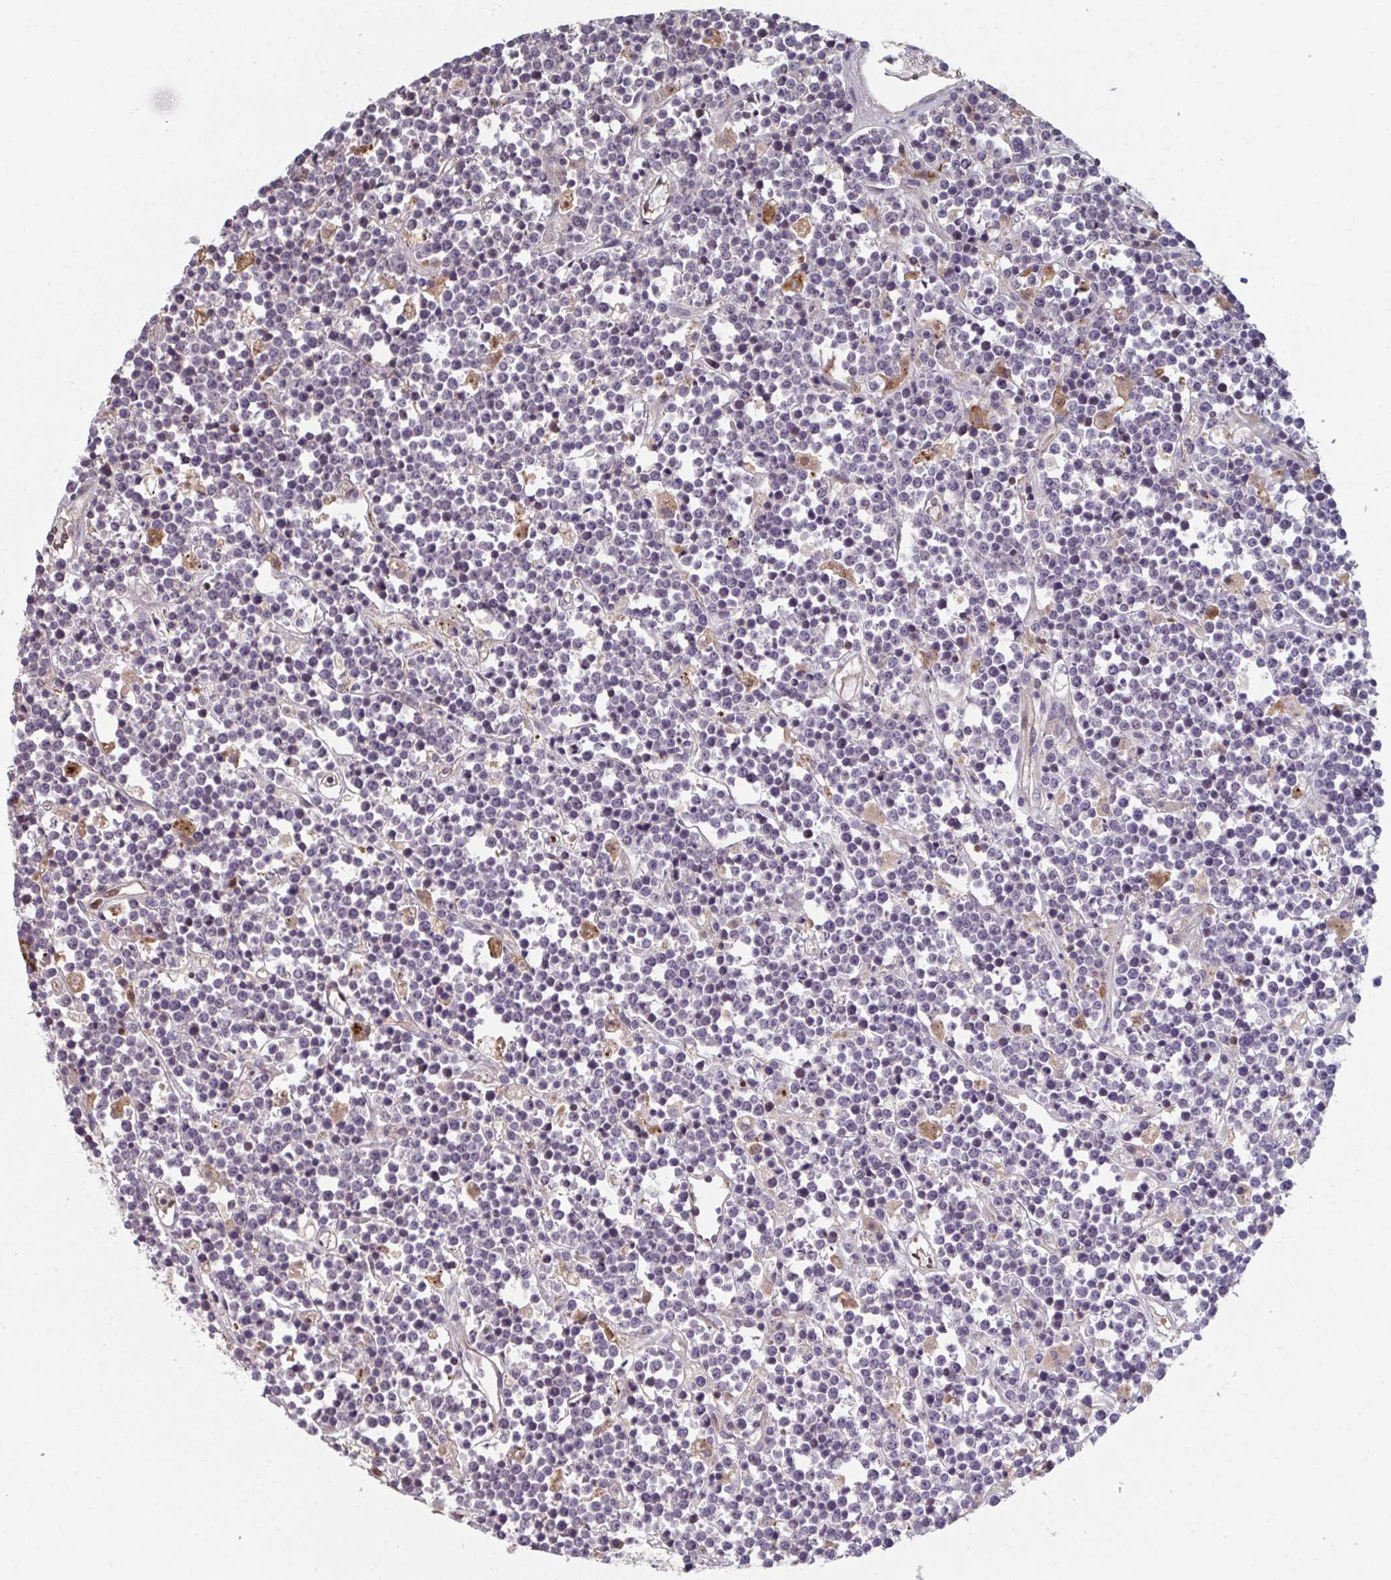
{"staining": {"intensity": "negative", "quantity": "none", "location": "none"}, "tissue": "lymphoma", "cell_type": "Tumor cells", "image_type": "cancer", "snomed": [{"axis": "morphology", "description": "Malignant lymphoma, non-Hodgkin's type, High grade"}, {"axis": "topography", "description": "Ovary"}], "caption": "A high-resolution histopathology image shows IHC staining of high-grade malignant lymphoma, non-Hodgkin's type, which displays no significant expression in tumor cells. (DAB (3,3'-diaminobenzidine) immunohistochemistry (IHC) visualized using brightfield microscopy, high magnification).", "gene": "ACD", "patient": {"sex": "female", "age": 56}}